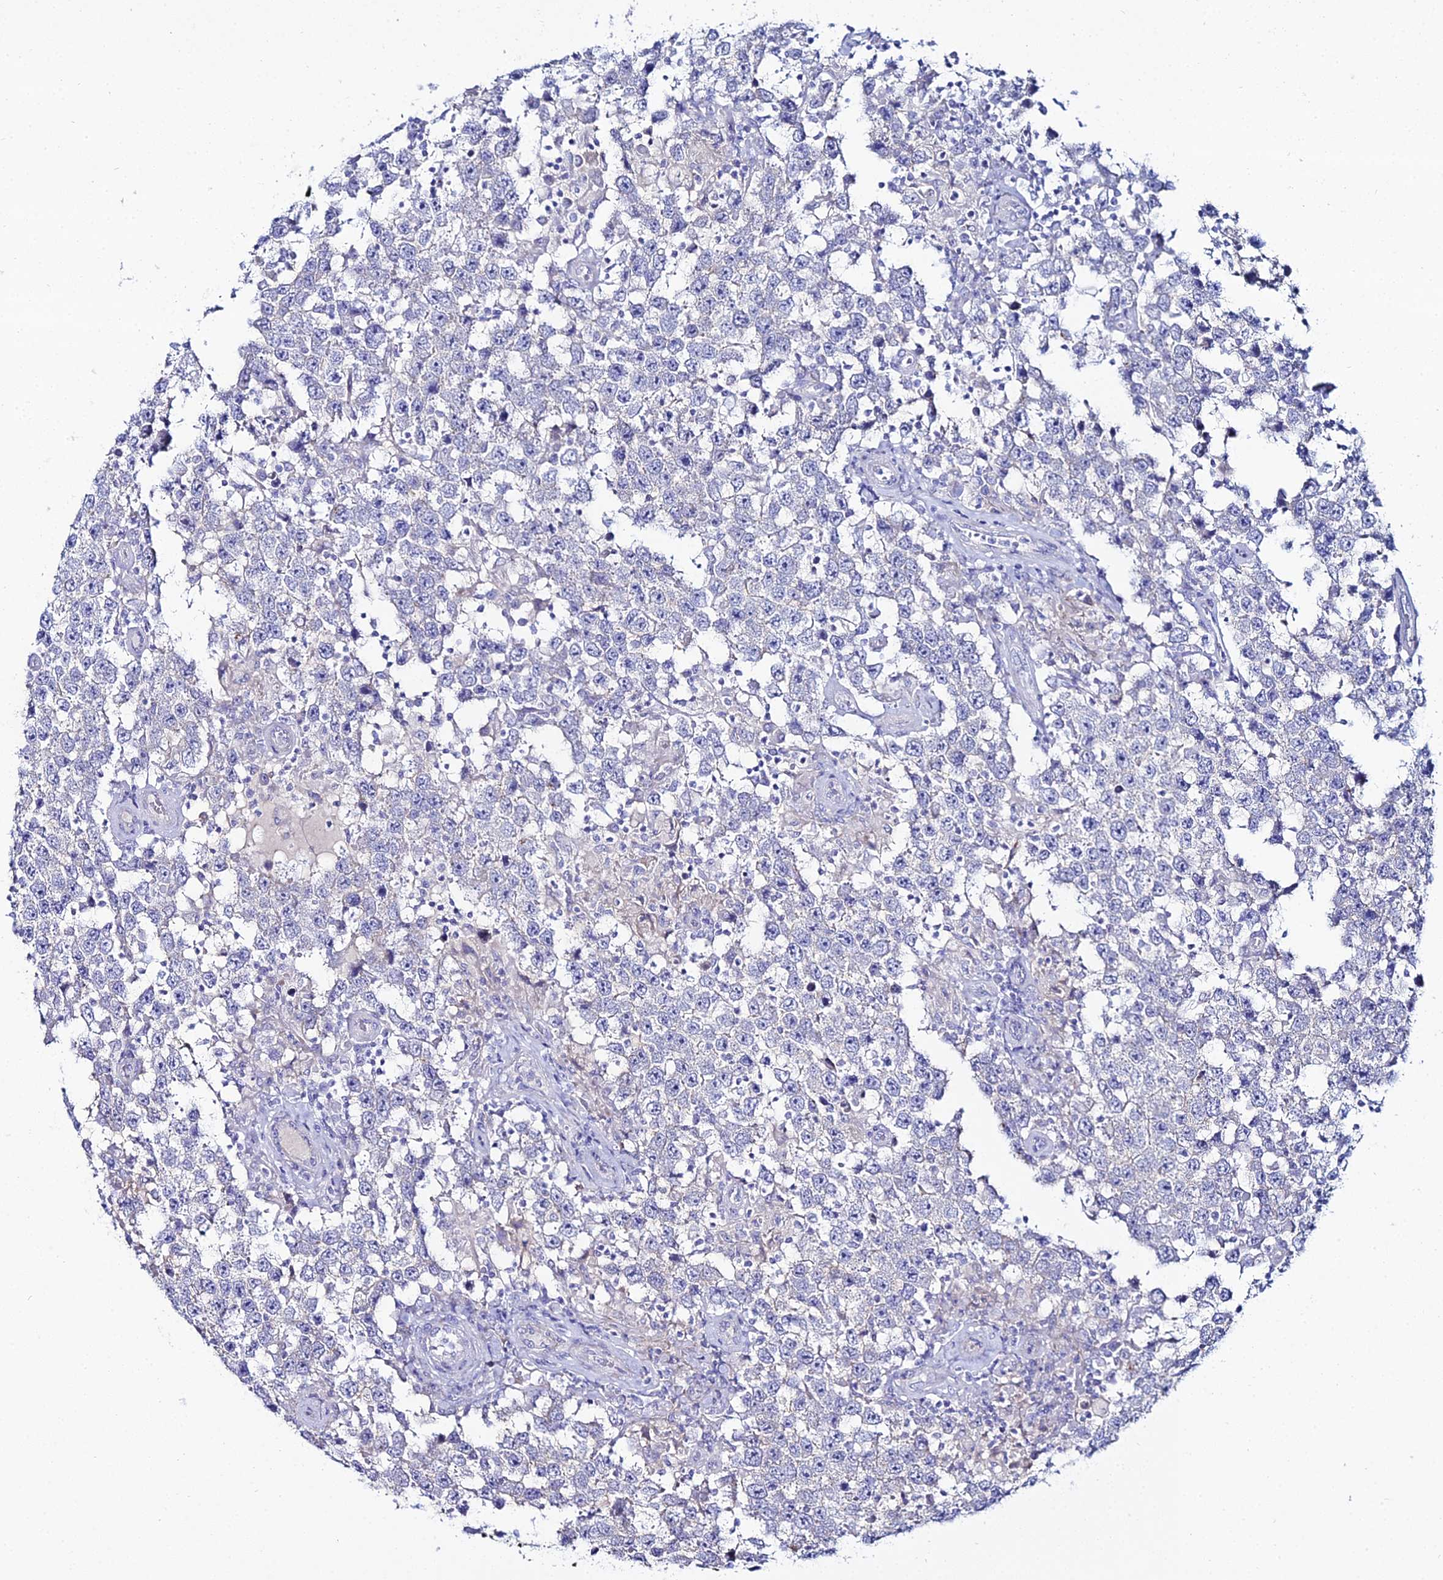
{"staining": {"intensity": "negative", "quantity": "none", "location": "none"}, "tissue": "testis cancer", "cell_type": "Tumor cells", "image_type": "cancer", "snomed": [{"axis": "morphology", "description": "Normal tissue, NOS"}, {"axis": "morphology", "description": "Urothelial carcinoma, High grade"}, {"axis": "morphology", "description": "Seminoma, NOS"}, {"axis": "morphology", "description": "Carcinoma, Embryonal, NOS"}, {"axis": "topography", "description": "Urinary bladder"}, {"axis": "topography", "description": "Testis"}], "caption": "Tumor cells show no significant staining in testis cancer. (Brightfield microscopy of DAB IHC at high magnification).", "gene": "DHX34", "patient": {"sex": "male", "age": 41}}